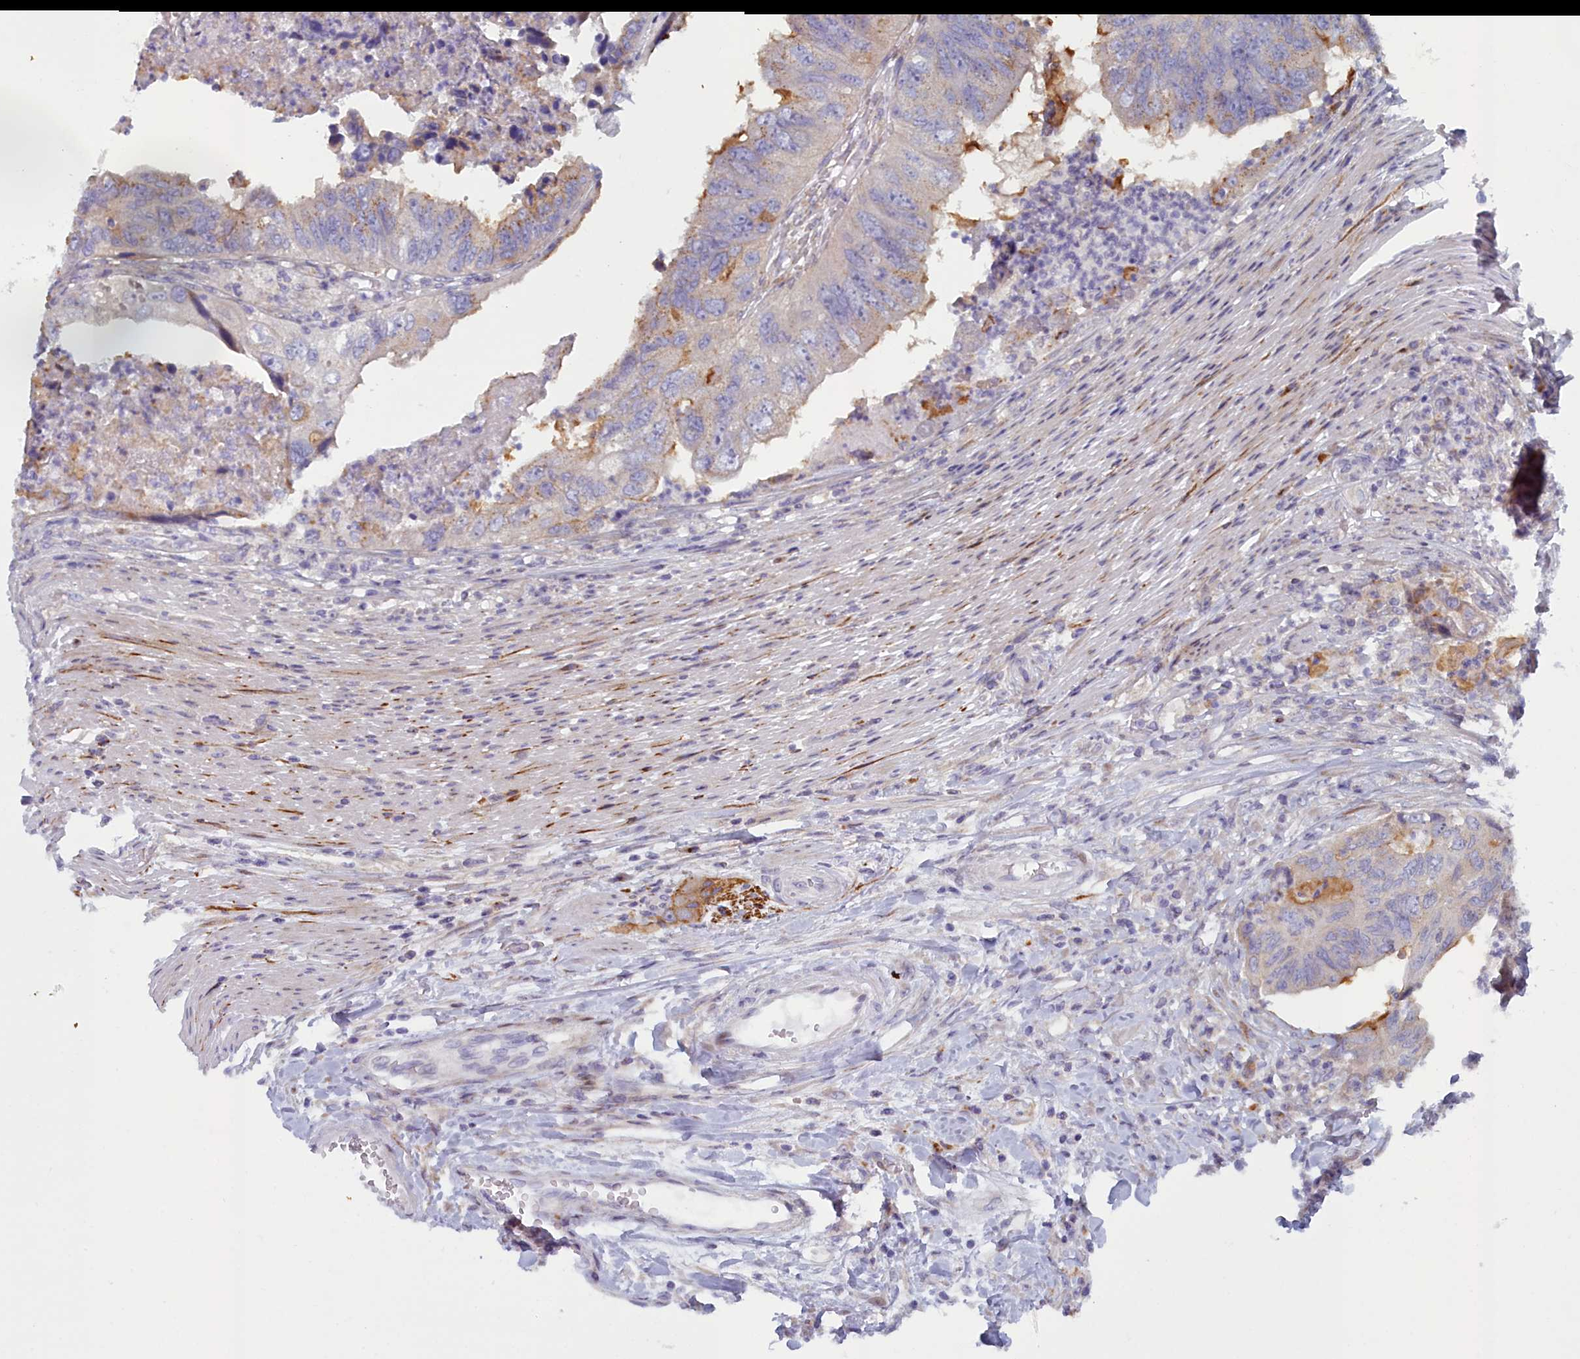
{"staining": {"intensity": "moderate", "quantity": "<25%", "location": "cytoplasmic/membranous"}, "tissue": "colorectal cancer", "cell_type": "Tumor cells", "image_type": "cancer", "snomed": [{"axis": "morphology", "description": "Adenocarcinoma, NOS"}, {"axis": "topography", "description": "Rectum"}], "caption": "The image demonstrates a brown stain indicating the presence of a protein in the cytoplasmic/membranous of tumor cells in colorectal cancer.", "gene": "B9D2", "patient": {"sex": "male", "age": 63}}